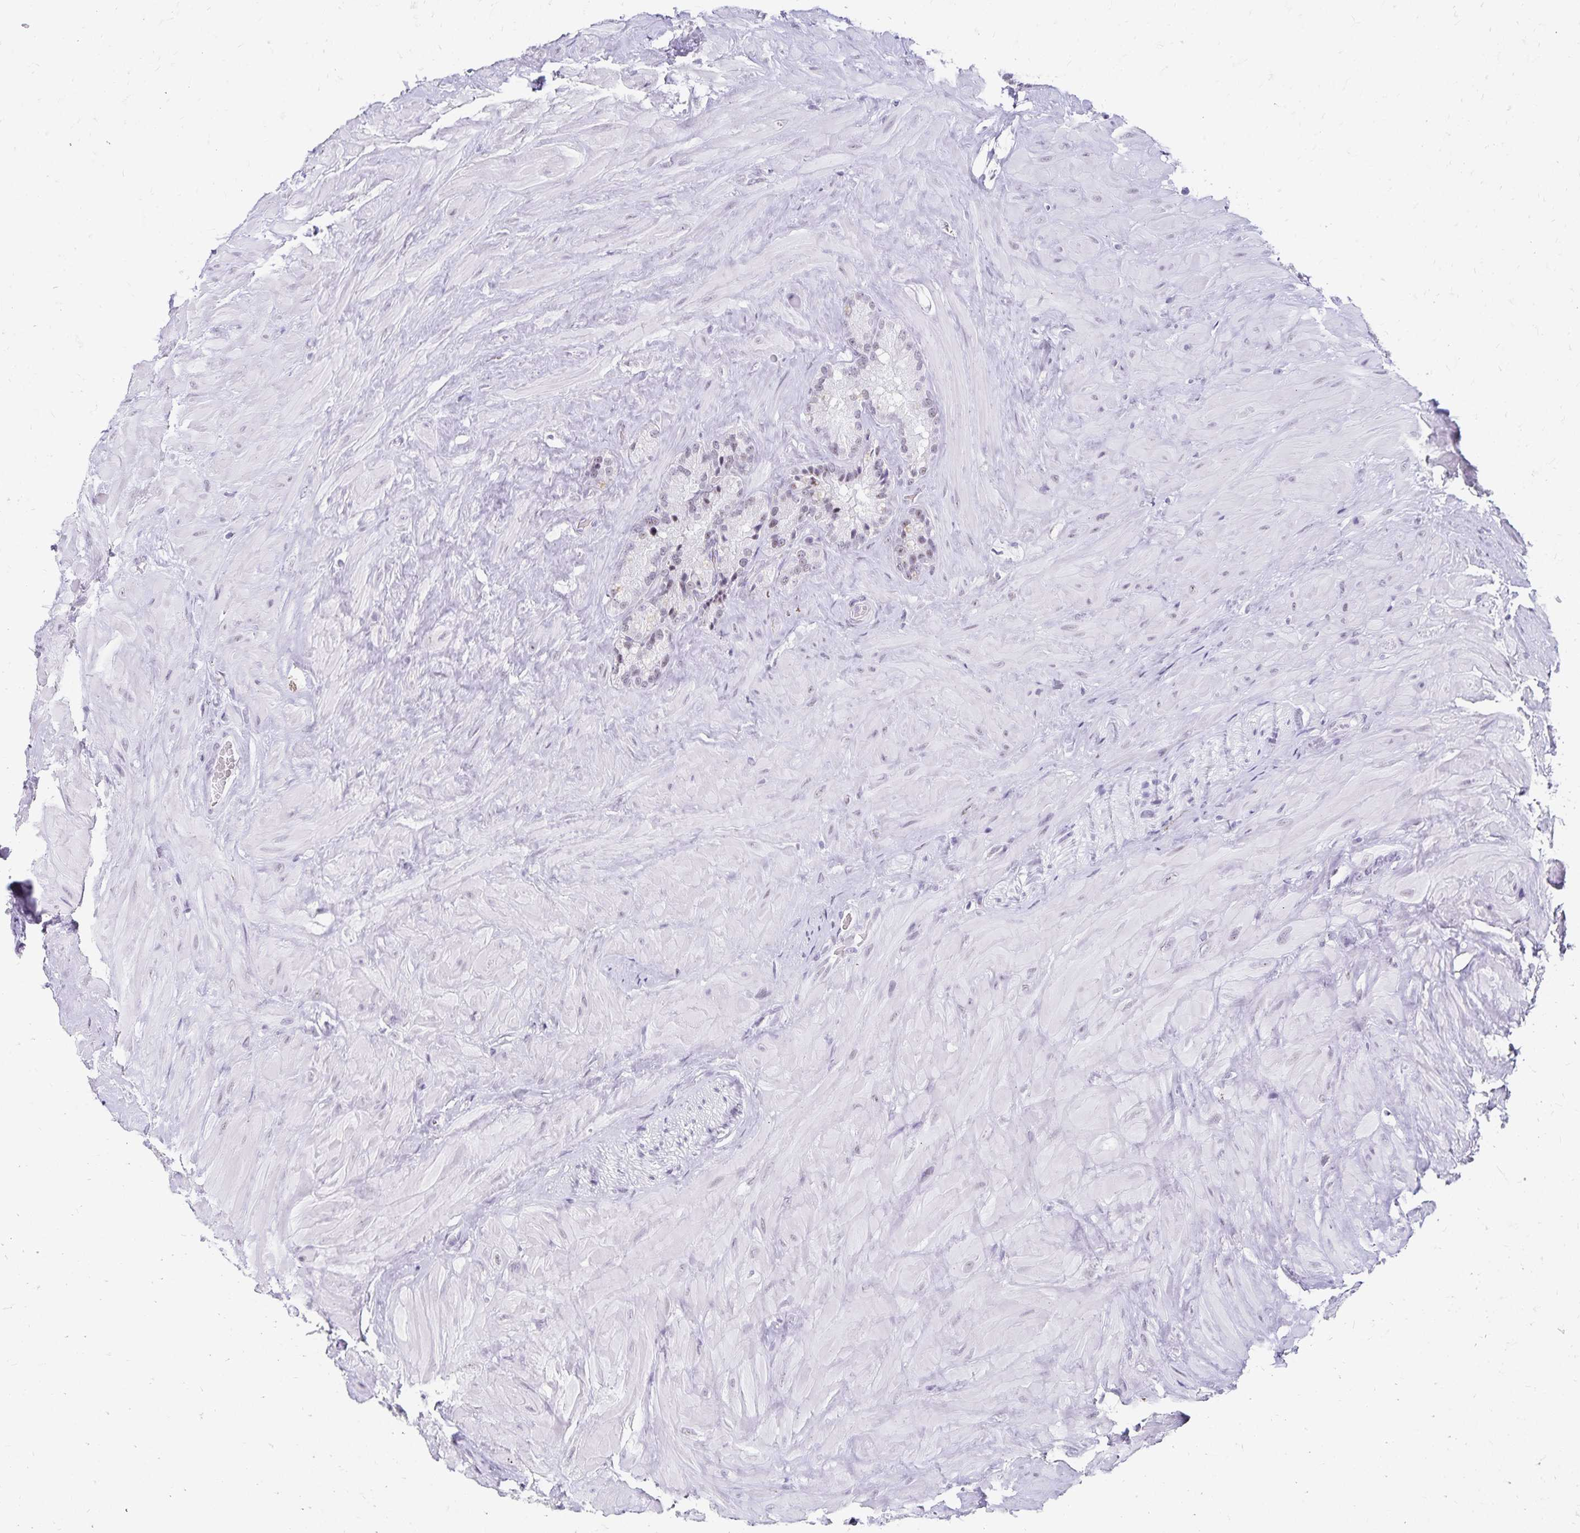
{"staining": {"intensity": "weak", "quantity": "<25%", "location": "nuclear"}, "tissue": "seminal vesicle", "cell_type": "Glandular cells", "image_type": "normal", "snomed": [{"axis": "morphology", "description": "Normal tissue, NOS"}, {"axis": "topography", "description": "Seminal veicle"}], "caption": "IHC of benign human seminal vesicle reveals no expression in glandular cells.", "gene": "C20orf85", "patient": {"sex": "male", "age": 60}}